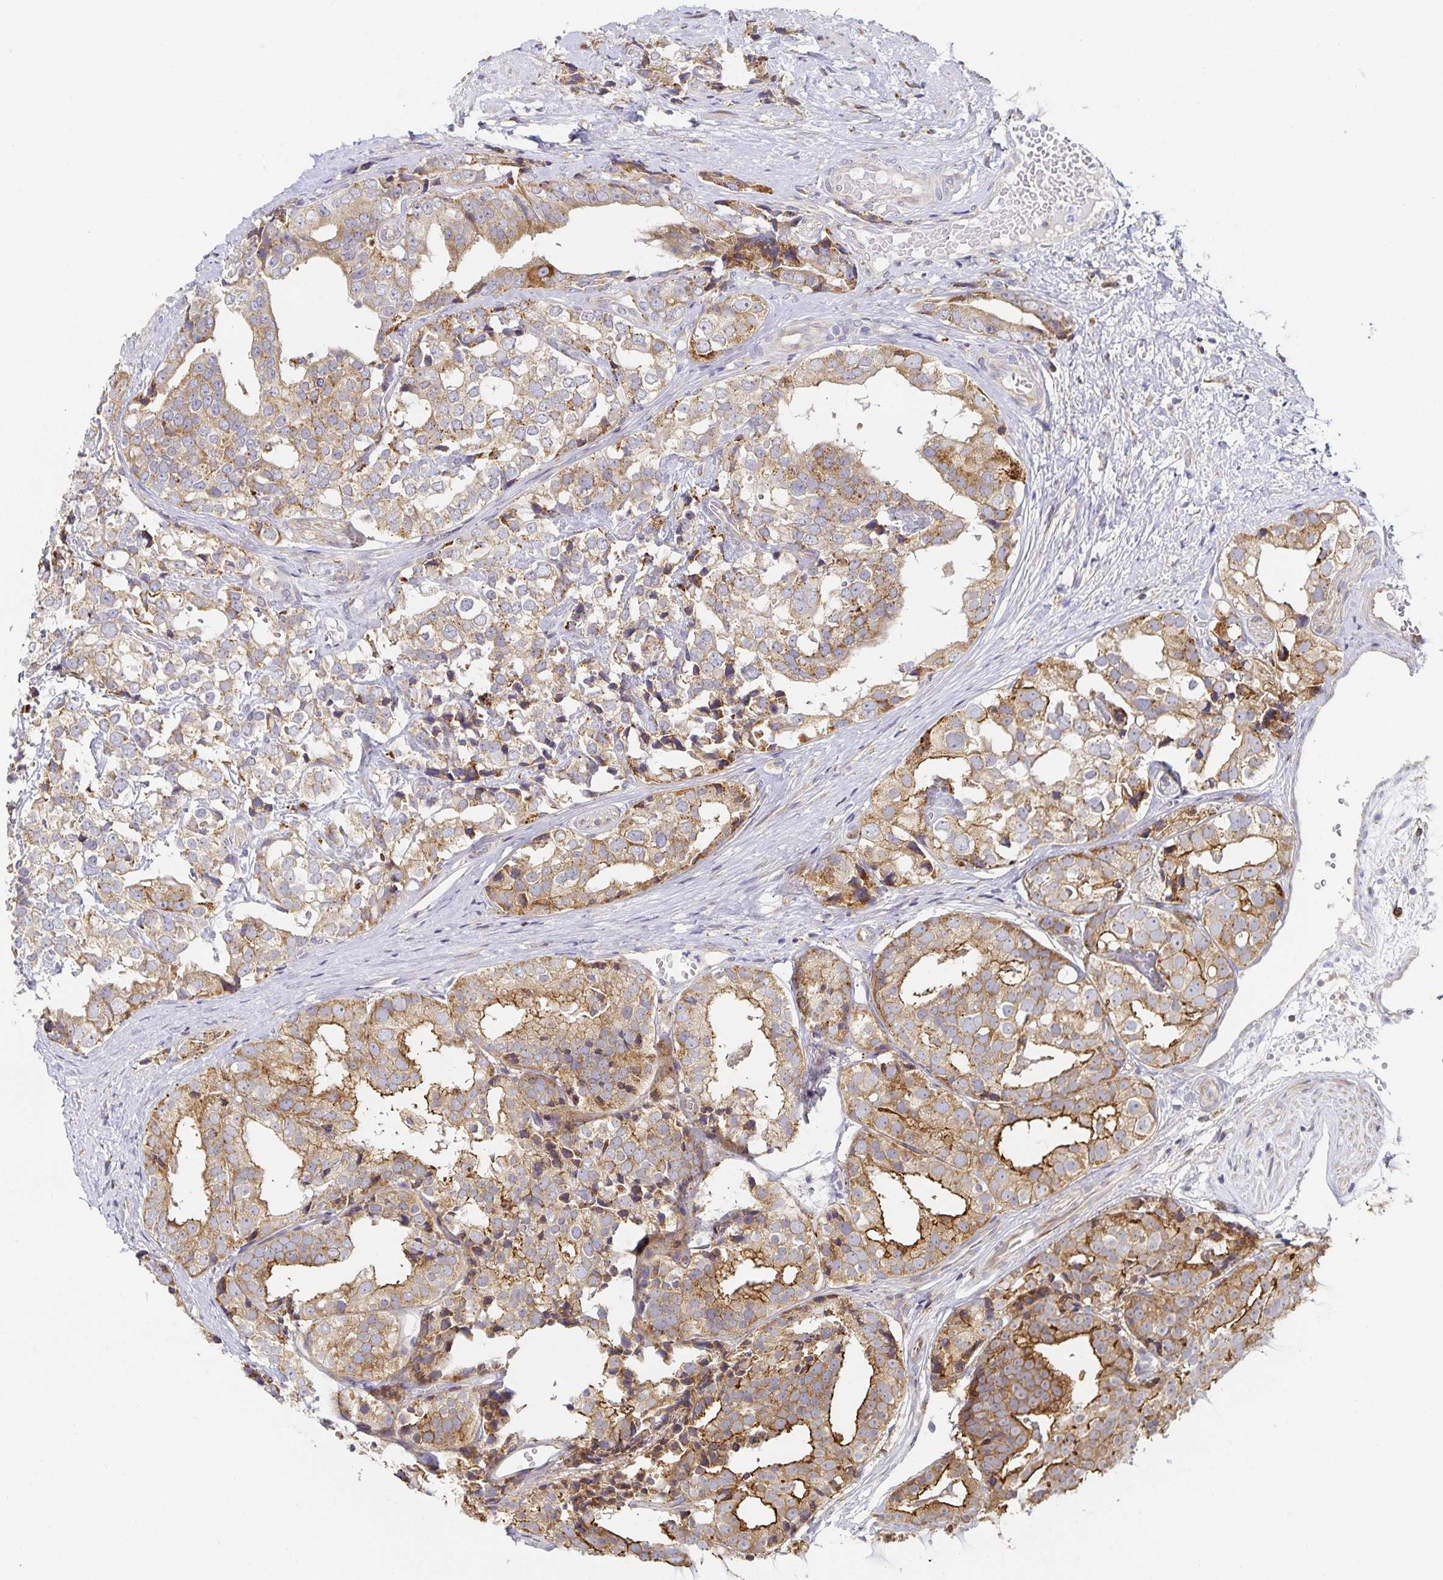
{"staining": {"intensity": "moderate", "quantity": ">75%", "location": "cytoplasmic/membranous"}, "tissue": "prostate cancer", "cell_type": "Tumor cells", "image_type": "cancer", "snomed": [{"axis": "morphology", "description": "Adenocarcinoma, High grade"}, {"axis": "topography", "description": "Prostate"}], "caption": "IHC image of human prostate cancer (high-grade adenocarcinoma) stained for a protein (brown), which exhibits medium levels of moderate cytoplasmic/membranous staining in approximately >75% of tumor cells.", "gene": "NOMO1", "patient": {"sex": "male", "age": 71}}